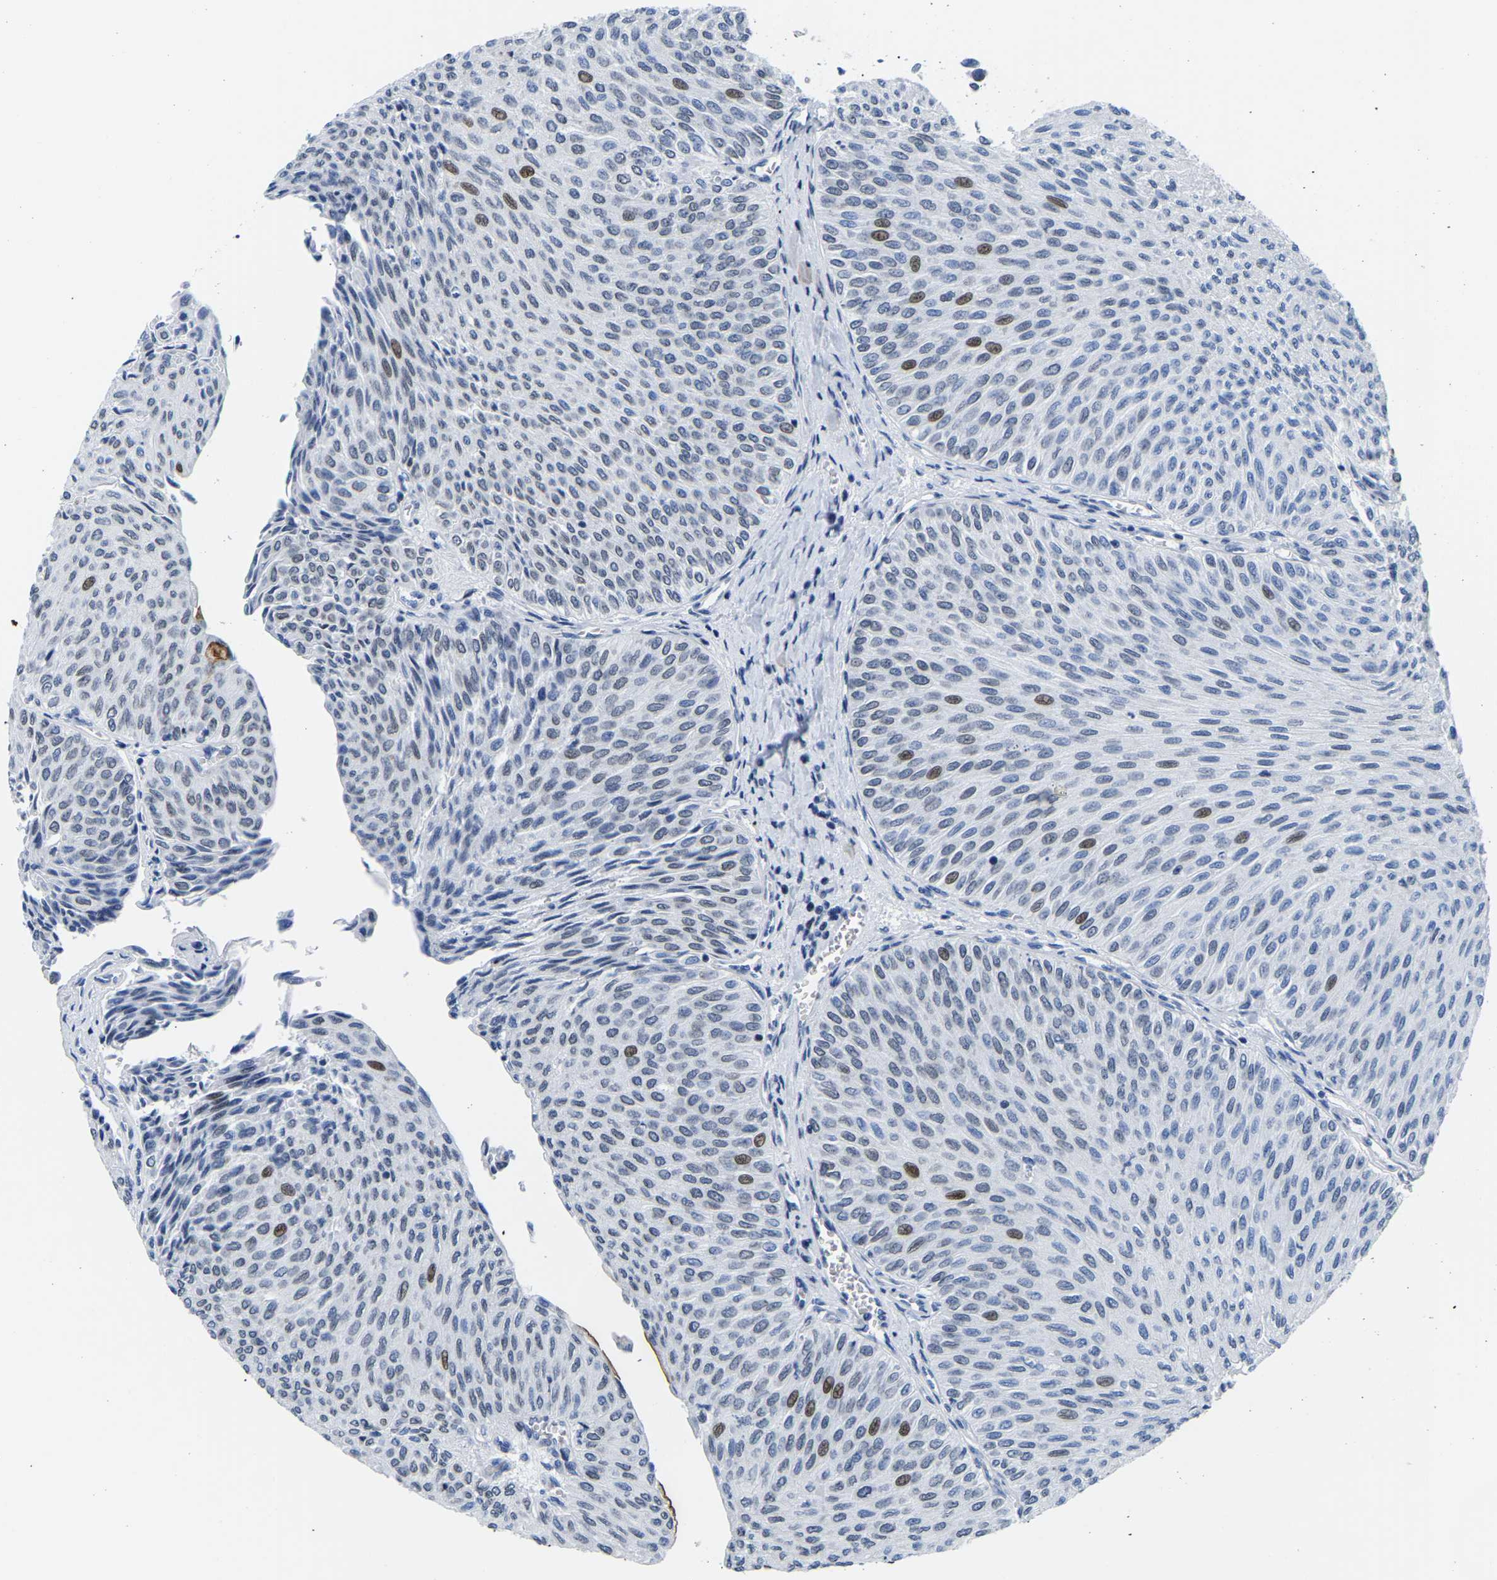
{"staining": {"intensity": "moderate", "quantity": "<25%", "location": "nuclear"}, "tissue": "urothelial cancer", "cell_type": "Tumor cells", "image_type": "cancer", "snomed": [{"axis": "morphology", "description": "Urothelial carcinoma, Low grade"}, {"axis": "topography", "description": "Urinary bladder"}], "caption": "IHC photomicrograph of urothelial carcinoma (low-grade) stained for a protein (brown), which demonstrates low levels of moderate nuclear positivity in about <25% of tumor cells.", "gene": "UPK3A", "patient": {"sex": "male", "age": 78}}